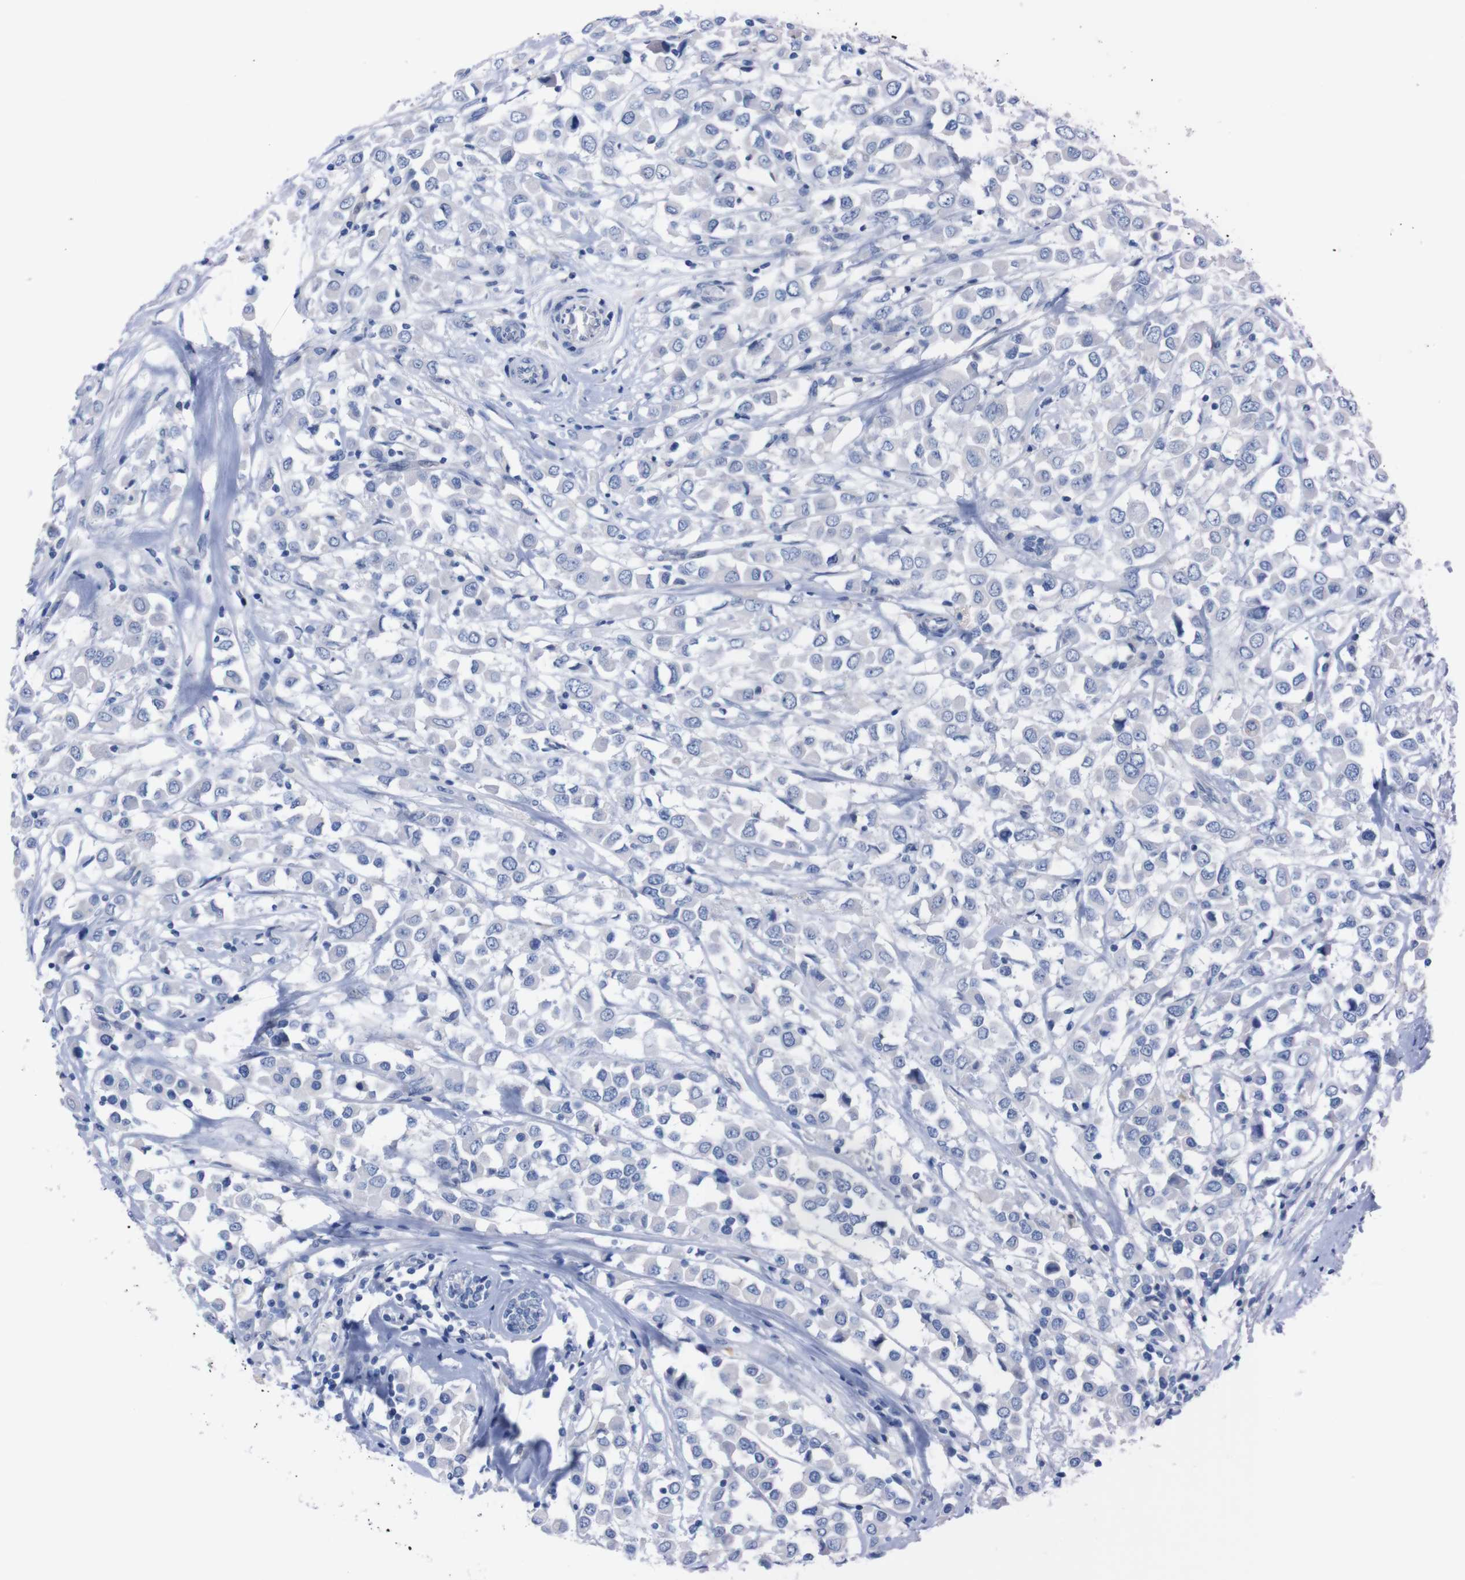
{"staining": {"intensity": "negative", "quantity": "none", "location": "none"}, "tissue": "breast cancer", "cell_type": "Tumor cells", "image_type": "cancer", "snomed": [{"axis": "morphology", "description": "Duct carcinoma"}, {"axis": "topography", "description": "Breast"}], "caption": "Breast cancer (intraductal carcinoma) was stained to show a protein in brown. There is no significant expression in tumor cells.", "gene": "TMEM243", "patient": {"sex": "female", "age": 61}}